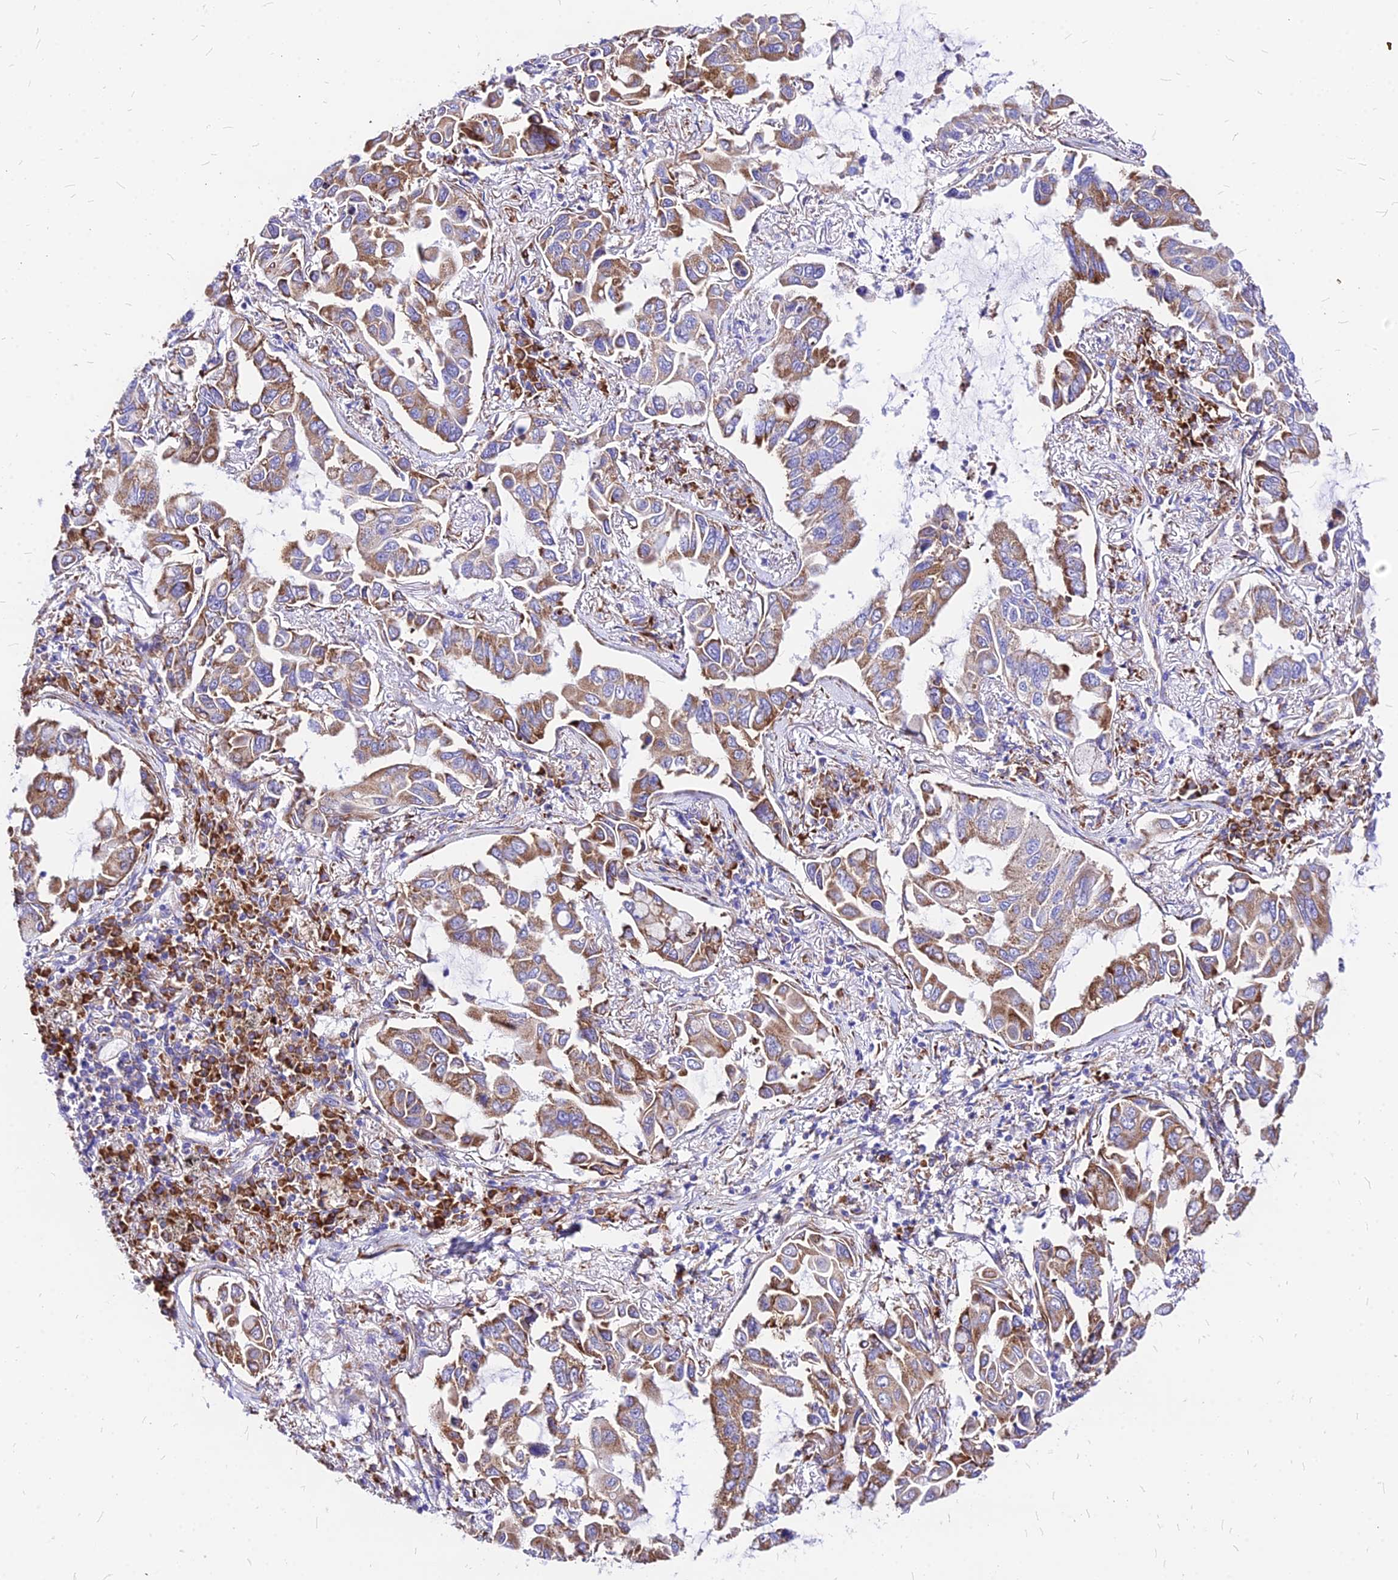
{"staining": {"intensity": "moderate", "quantity": ">75%", "location": "cytoplasmic/membranous"}, "tissue": "lung cancer", "cell_type": "Tumor cells", "image_type": "cancer", "snomed": [{"axis": "morphology", "description": "Adenocarcinoma, NOS"}, {"axis": "topography", "description": "Lung"}], "caption": "High-power microscopy captured an immunohistochemistry (IHC) histopathology image of lung adenocarcinoma, revealing moderate cytoplasmic/membranous expression in about >75% of tumor cells.", "gene": "RPL19", "patient": {"sex": "male", "age": 64}}